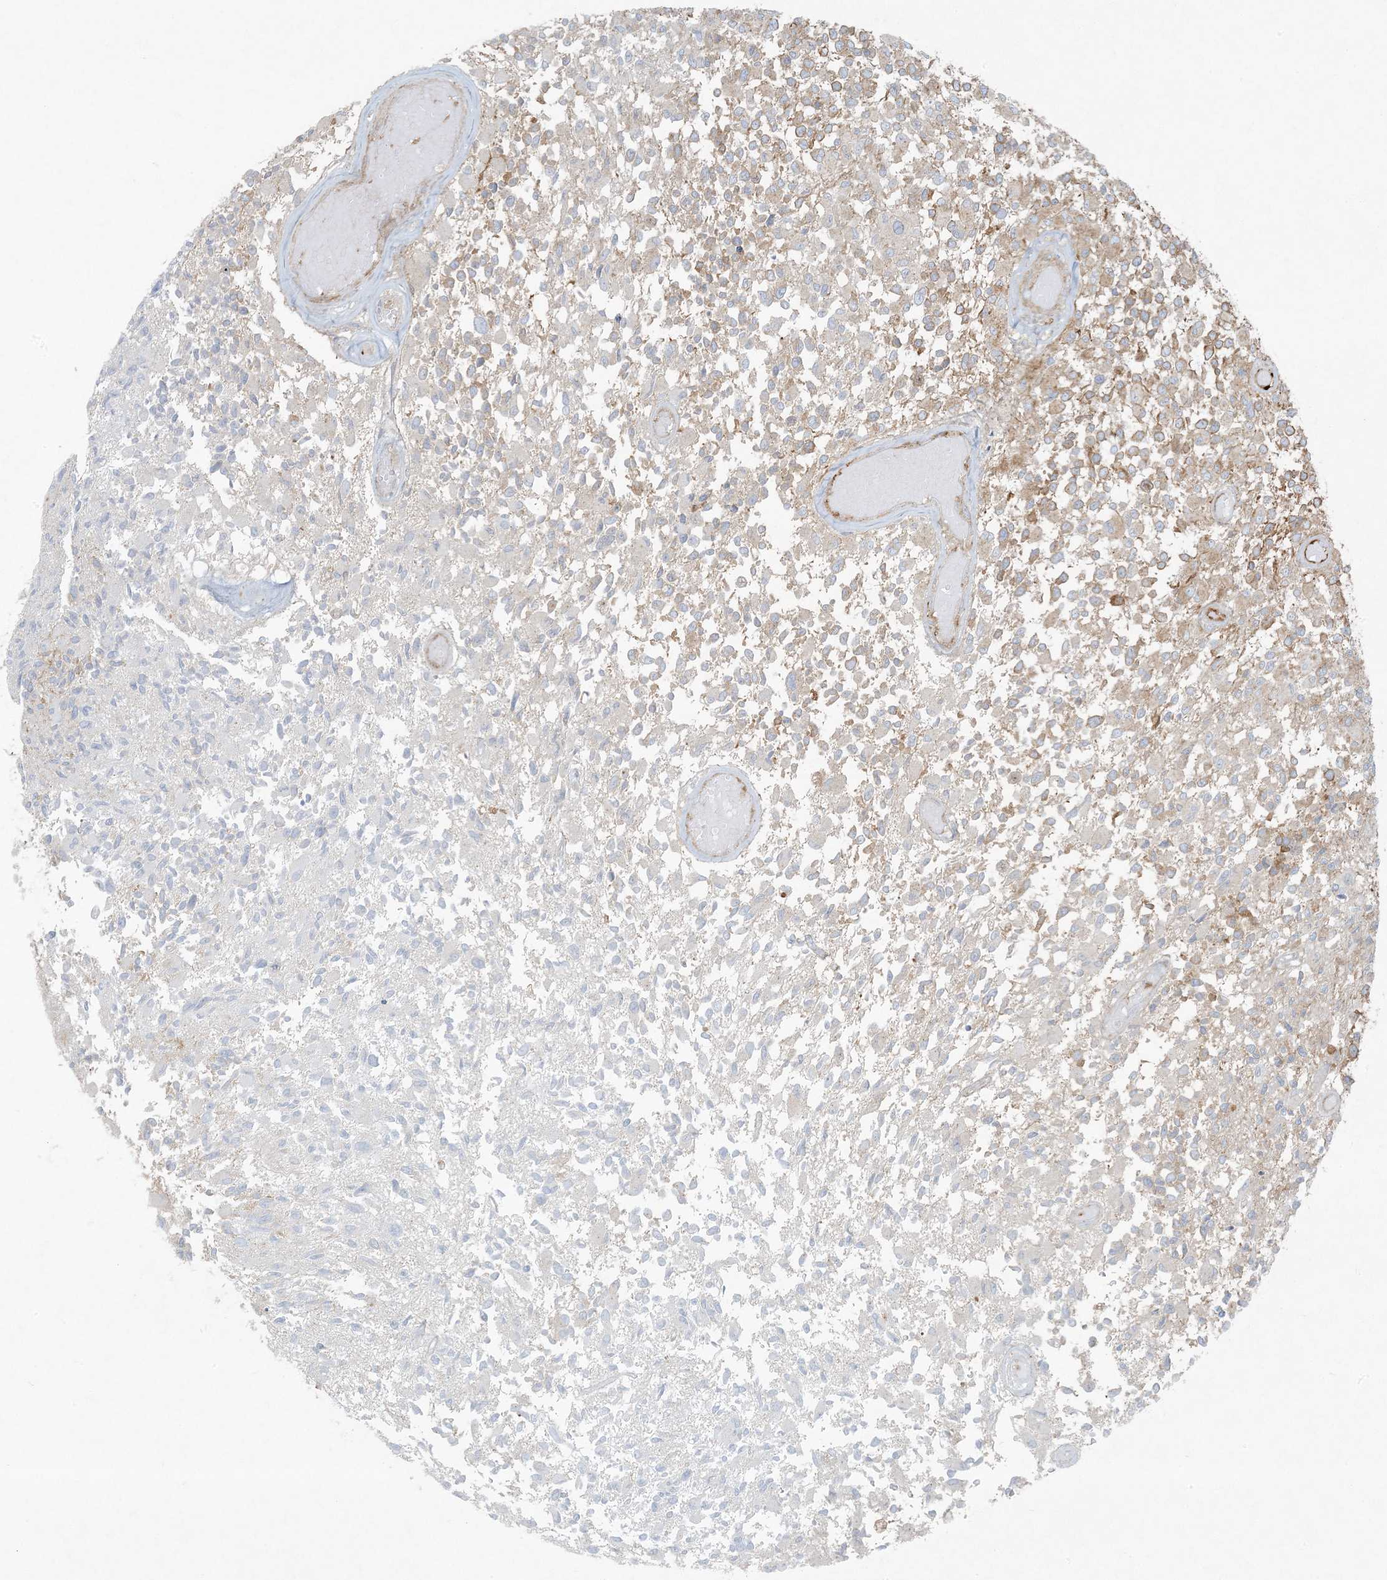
{"staining": {"intensity": "moderate", "quantity": "<25%", "location": "cytoplasmic/membranous"}, "tissue": "glioma", "cell_type": "Tumor cells", "image_type": "cancer", "snomed": [{"axis": "morphology", "description": "Glioma, malignant, High grade"}, {"axis": "morphology", "description": "Glioblastoma, NOS"}, {"axis": "topography", "description": "Brain"}], "caption": "Protein staining of glioma tissue shows moderate cytoplasmic/membranous positivity in about <25% of tumor cells. The staining was performed using DAB to visualize the protein expression in brown, while the nuclei were stained in blue with hematoxylin (Magnification: 20x).", "gene": "PIK3R4", "patient": {"sex": "male", "age": 60}}